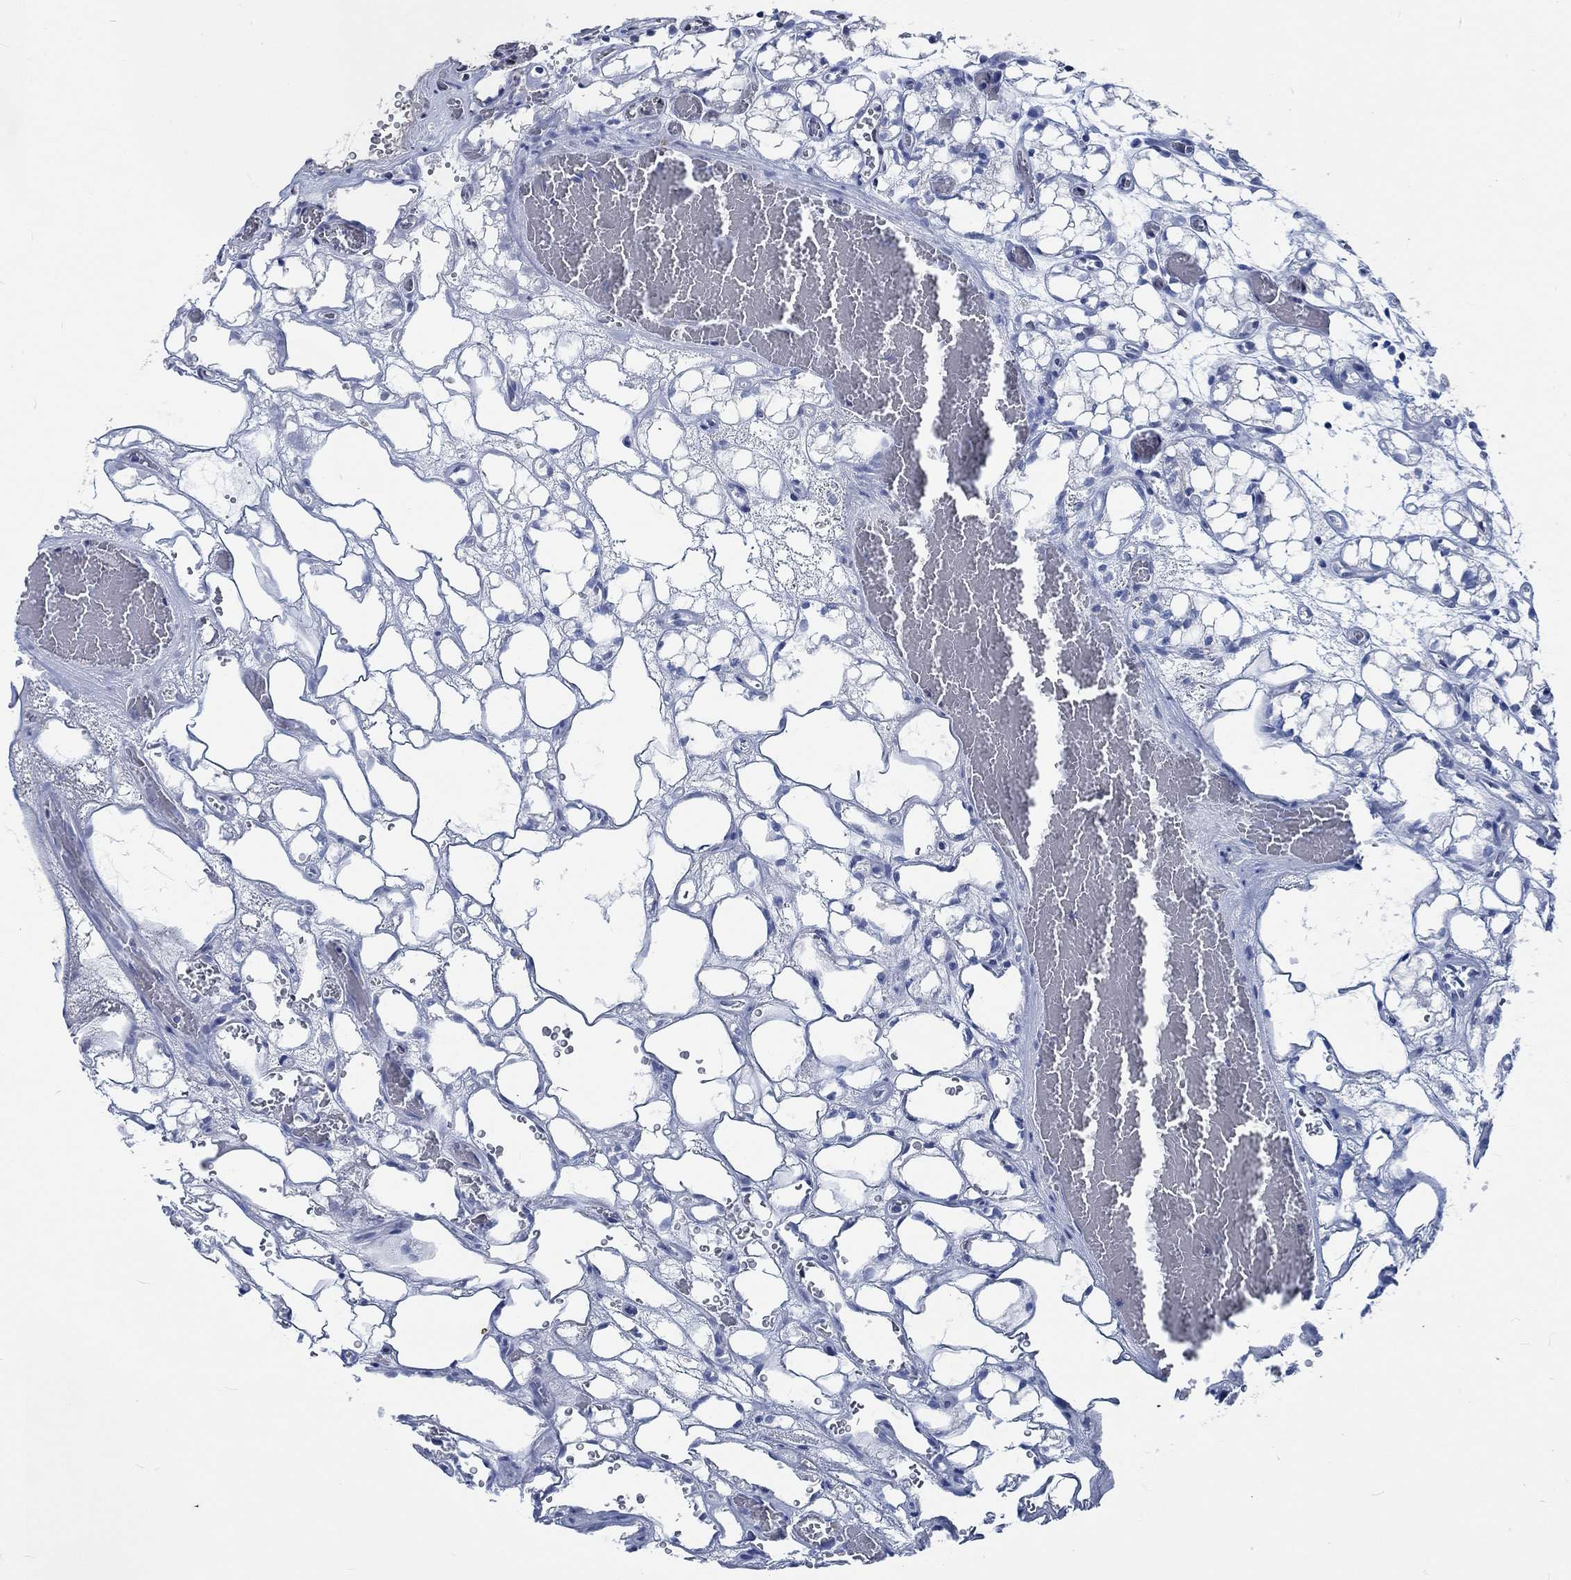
{"staining": {"intensity": "negative", "quantity": "none", "location": "none"}, "tissue": "renal cancer", "cell_type": "Tumor cells", "image_type": "cancer", "snomed": [{"axis": "morphology", "description": "Adenocarcinoma, NOS"}, {"axis": "topography", "description": "Kidney"}], "caption": "Tumor cells show no significant staining in adenocarcinoma (renal).", "gene": "OBSCN", "patient": {"sex": "female", "age": 69}}